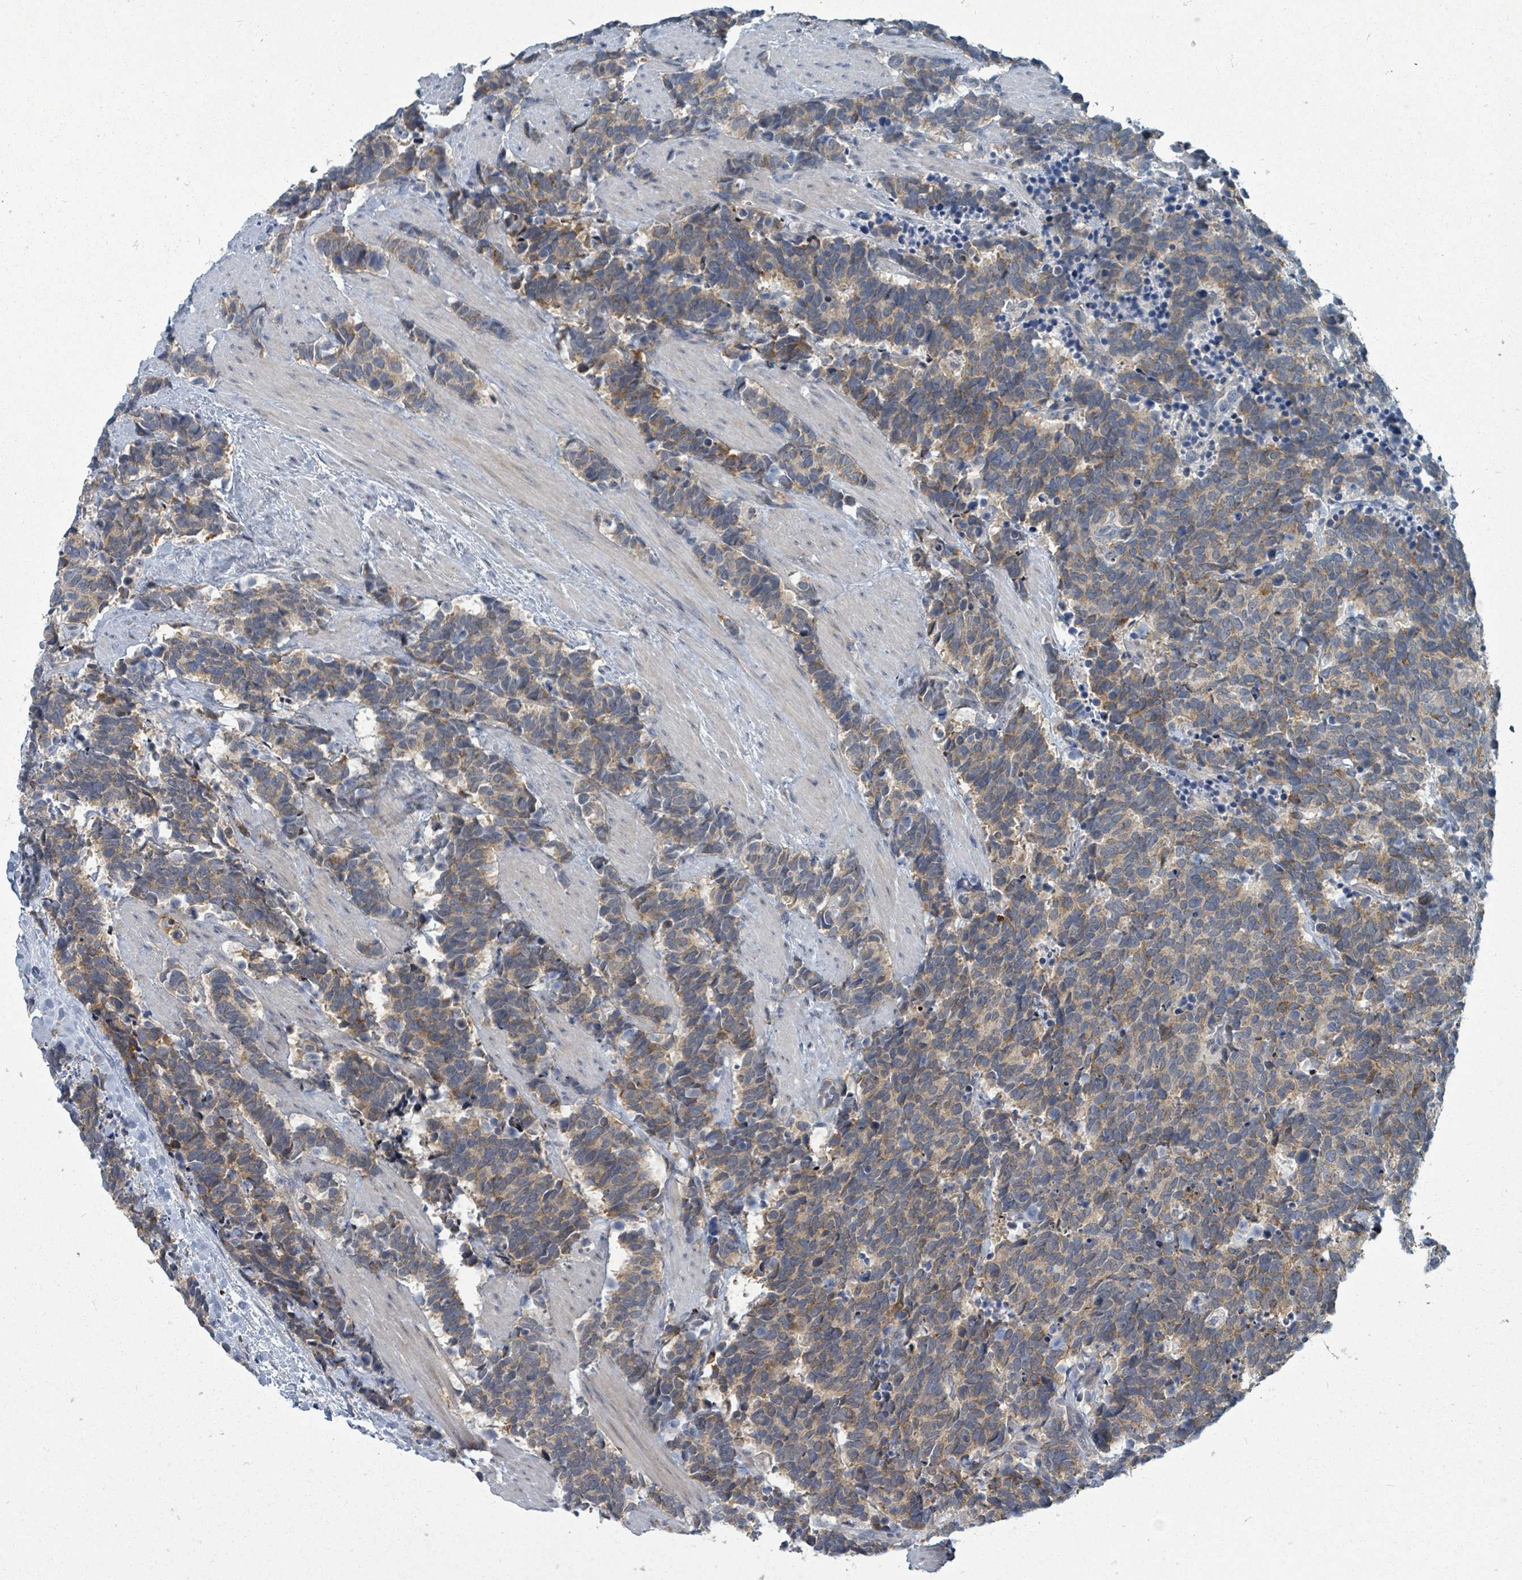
{"staining": {"intensity": "weak", "quantity": ">75%", "location": "cytoplasmic/membranous"}, "tissue": "carcinoid", "cell_type": "Tumor cells", "image_type": "cancer", "snomed": [{"axis": "morphology", "description": "Carcinoma, NOS"}, {"axis": "morphology", "description": "Carcinoid, malignant, NOS"}, {"axis": "topography", "description": "Prostate"}], "caption": "Immunohistochemistry (DAB (3,3'-diaminobenzidine)) staining of human carcinoid reveals weak cytoplasmic/membranous protein staining in about >75% of tumor cells.", "gene": "TRDMT1", "patient": {"sex": "male", "age": 57}}